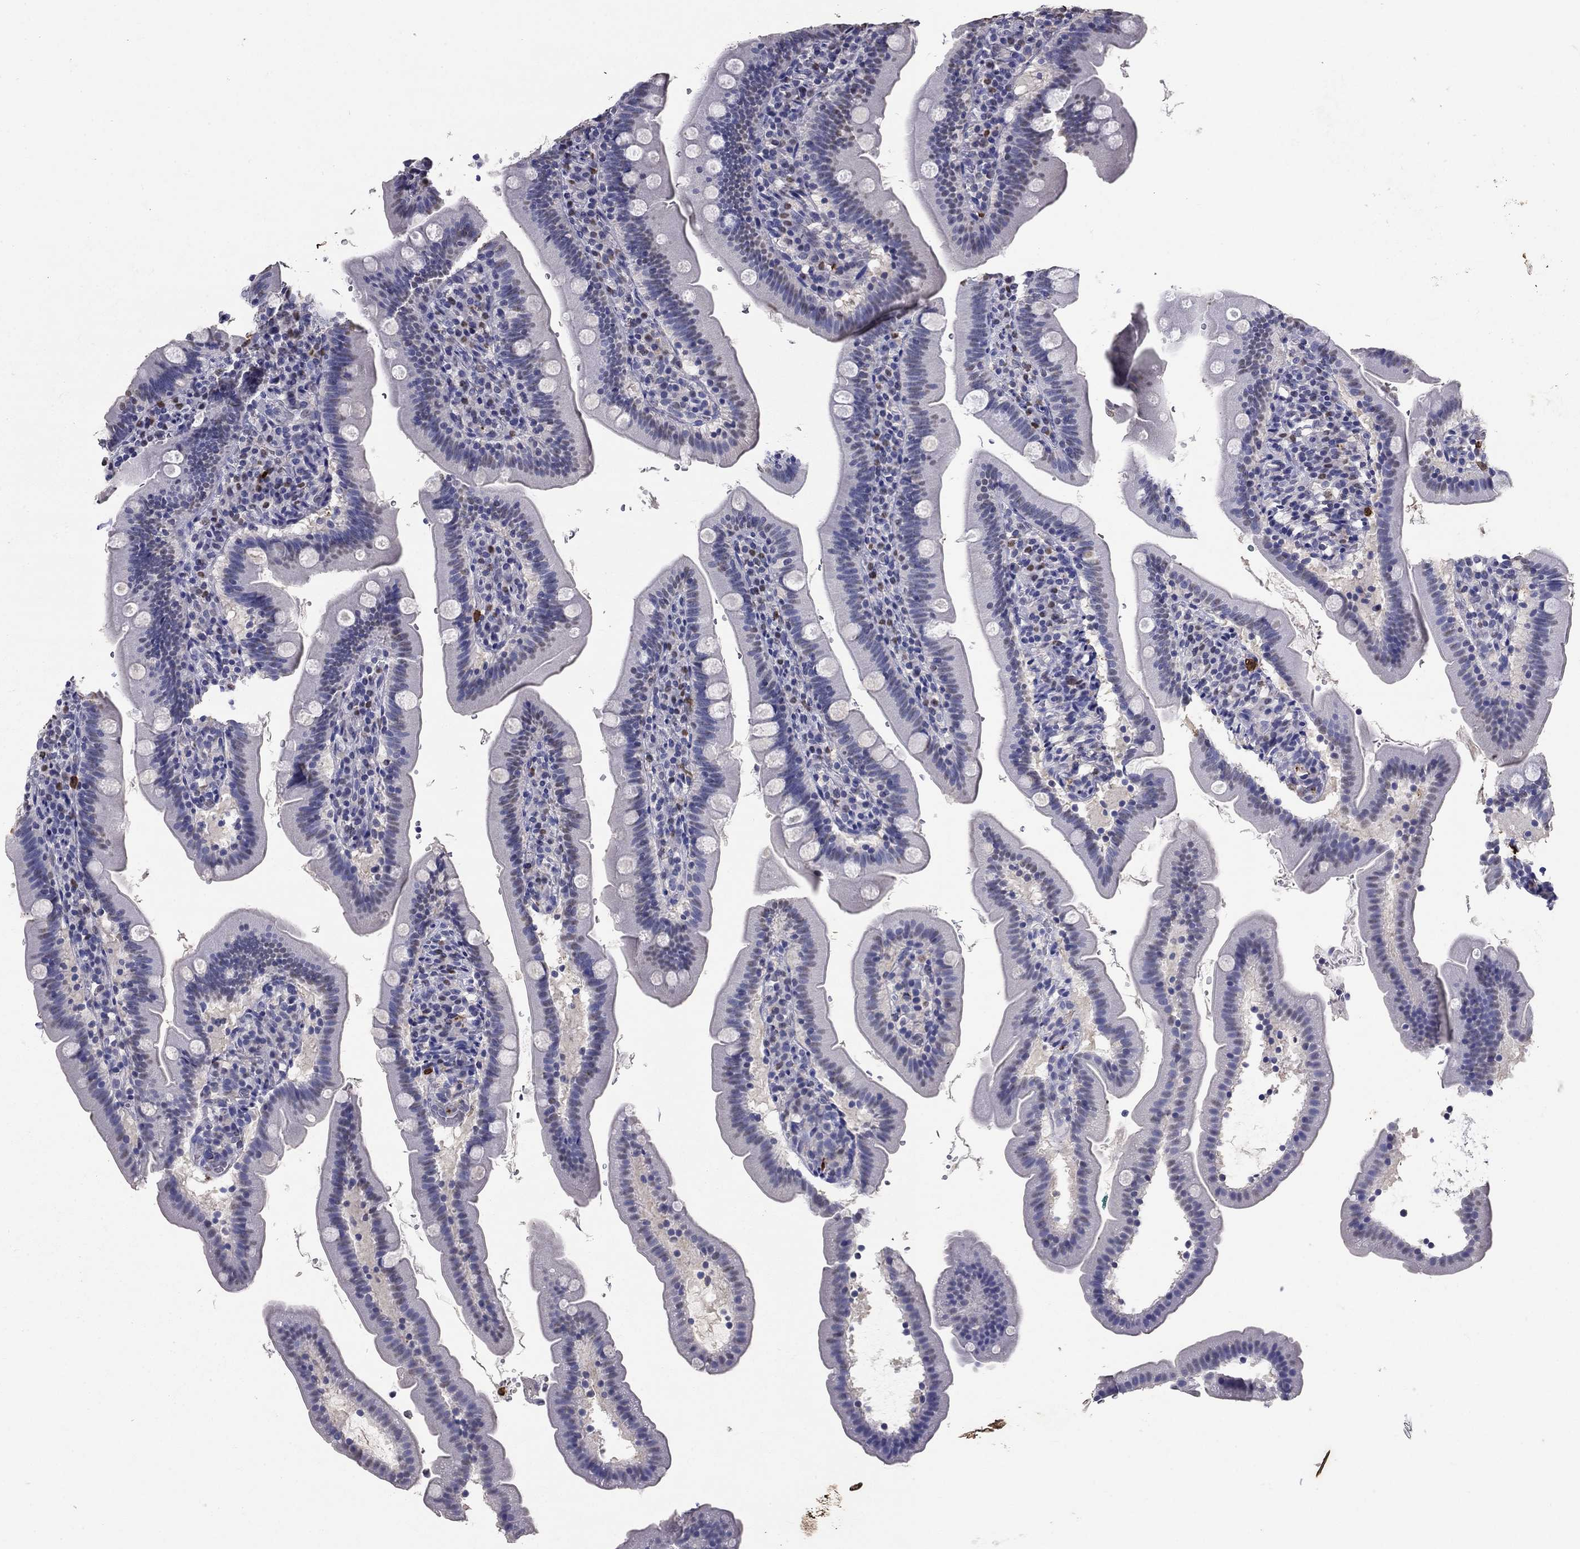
{"staining": {"intensity": "negative", "quantity": "none", "location": "none"}, "tissue": "duodenum", "cell_type": "Glandular cells", "image_type": "normal", "snomed": [{"axis": "morphology", "description": "Normal tissue, NOS"}, {"axis": "topography", "description": "Duodenum"}], "caption": "IHC photomicrograph of benign duodenum: duodenum stained with DAB (3,3'-diaminobenzidine) shows no significant protein staining in glandular cells.", "gene": "IGSF8", "patient": {"sex": "female", "age": 67}}